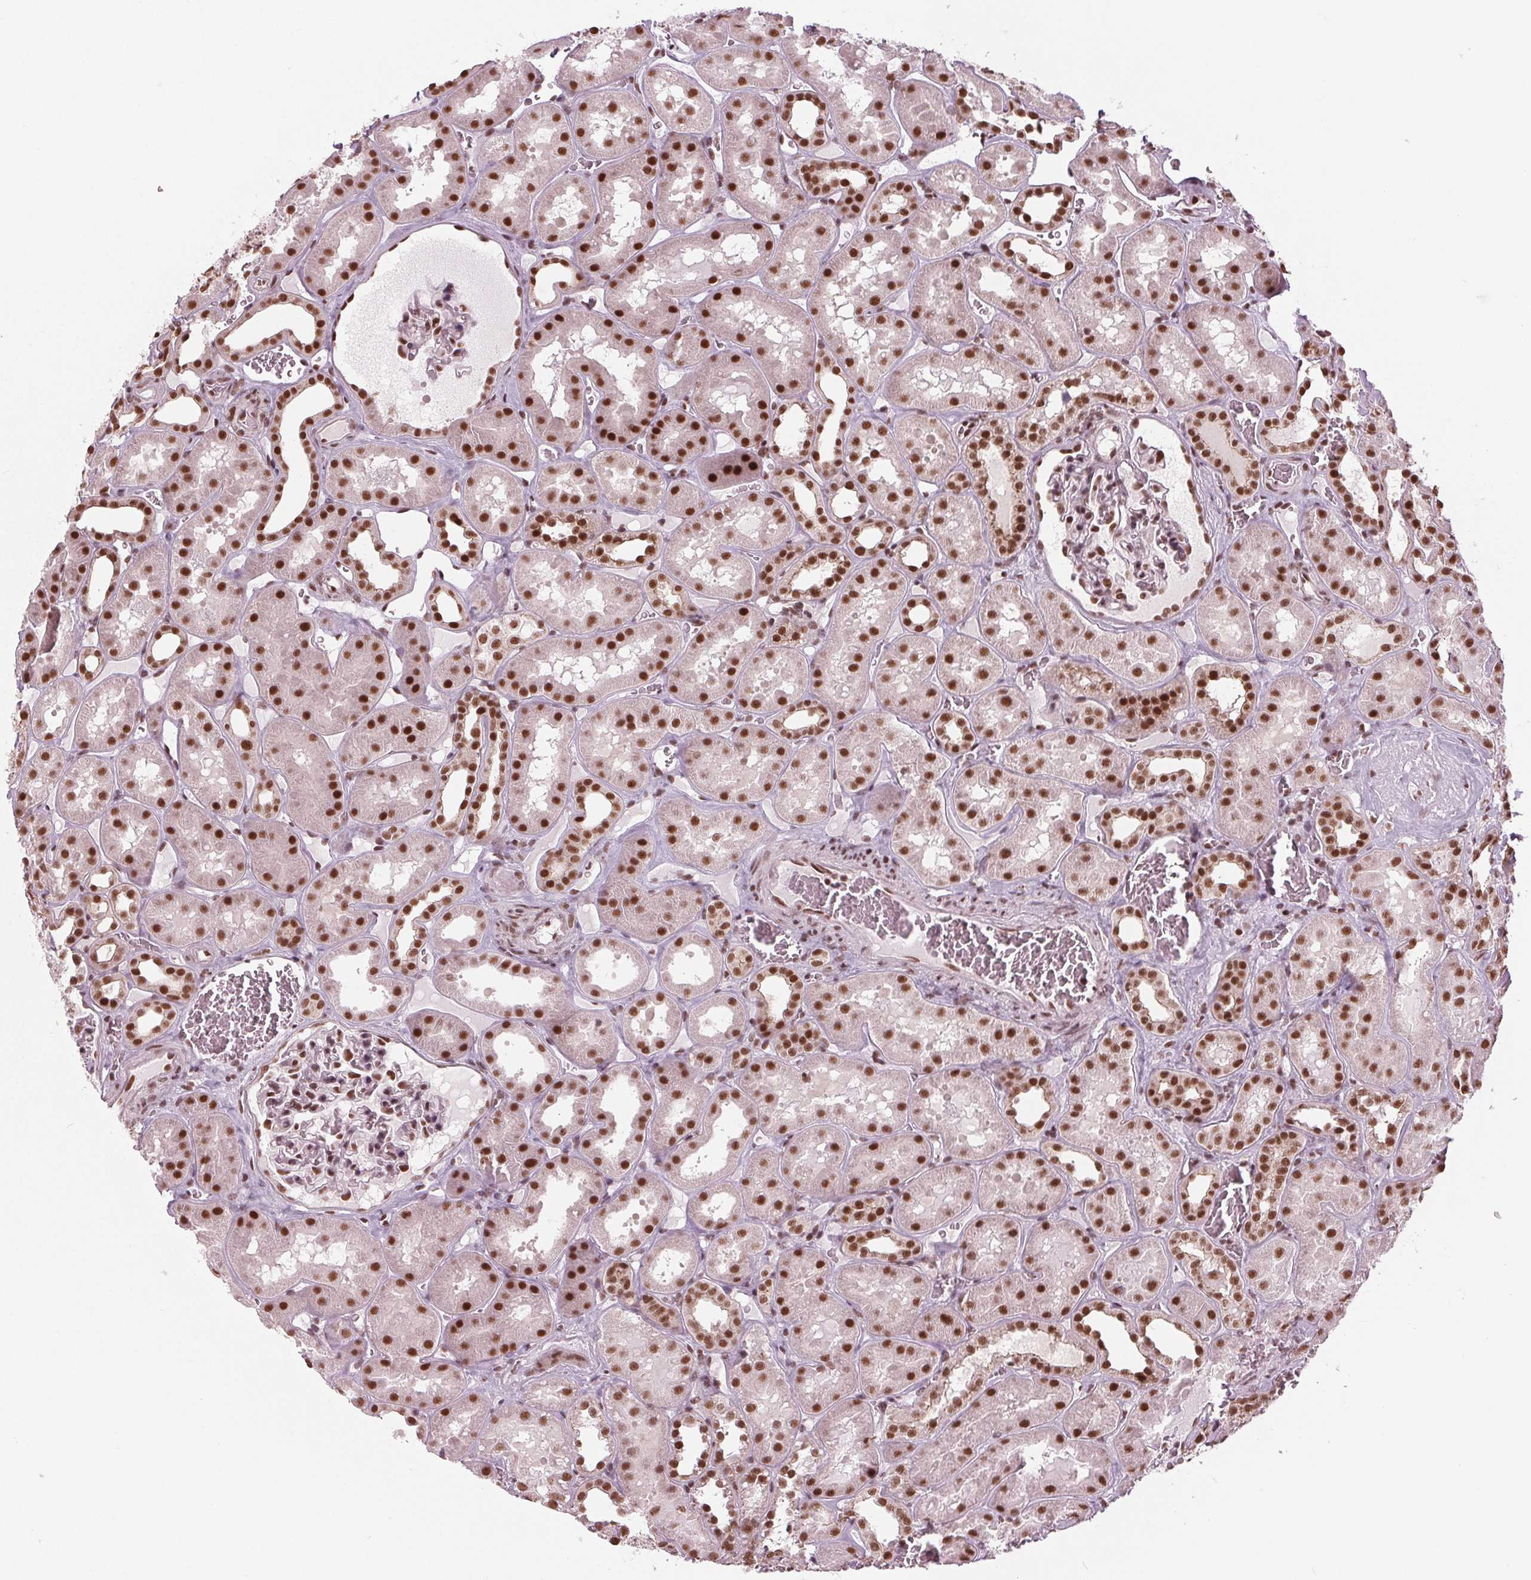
{"staining": {"intensity": "strong", "quantity": "25%-75%", "location": "nuclear"}, "tissue": "kidney", "cell_type": "Cells in glomeruli", "image_type": "normal", "snomed": [{"axis": "morphology", "description": "Normal tissue, NOS"}, {"axis": "topography", "description": "Kidney"}], "caption": "IHC photomicrograph of unremarkable kidney: kidney stained using immunohistochemistry (IHC) displays high levels of strong protein expression localized specifically in the nuclear of cells in glomeruli, appearing as a nuclear brown color.", "gene": "LSM2", "patient": {"sex": "female", "age": 41}}